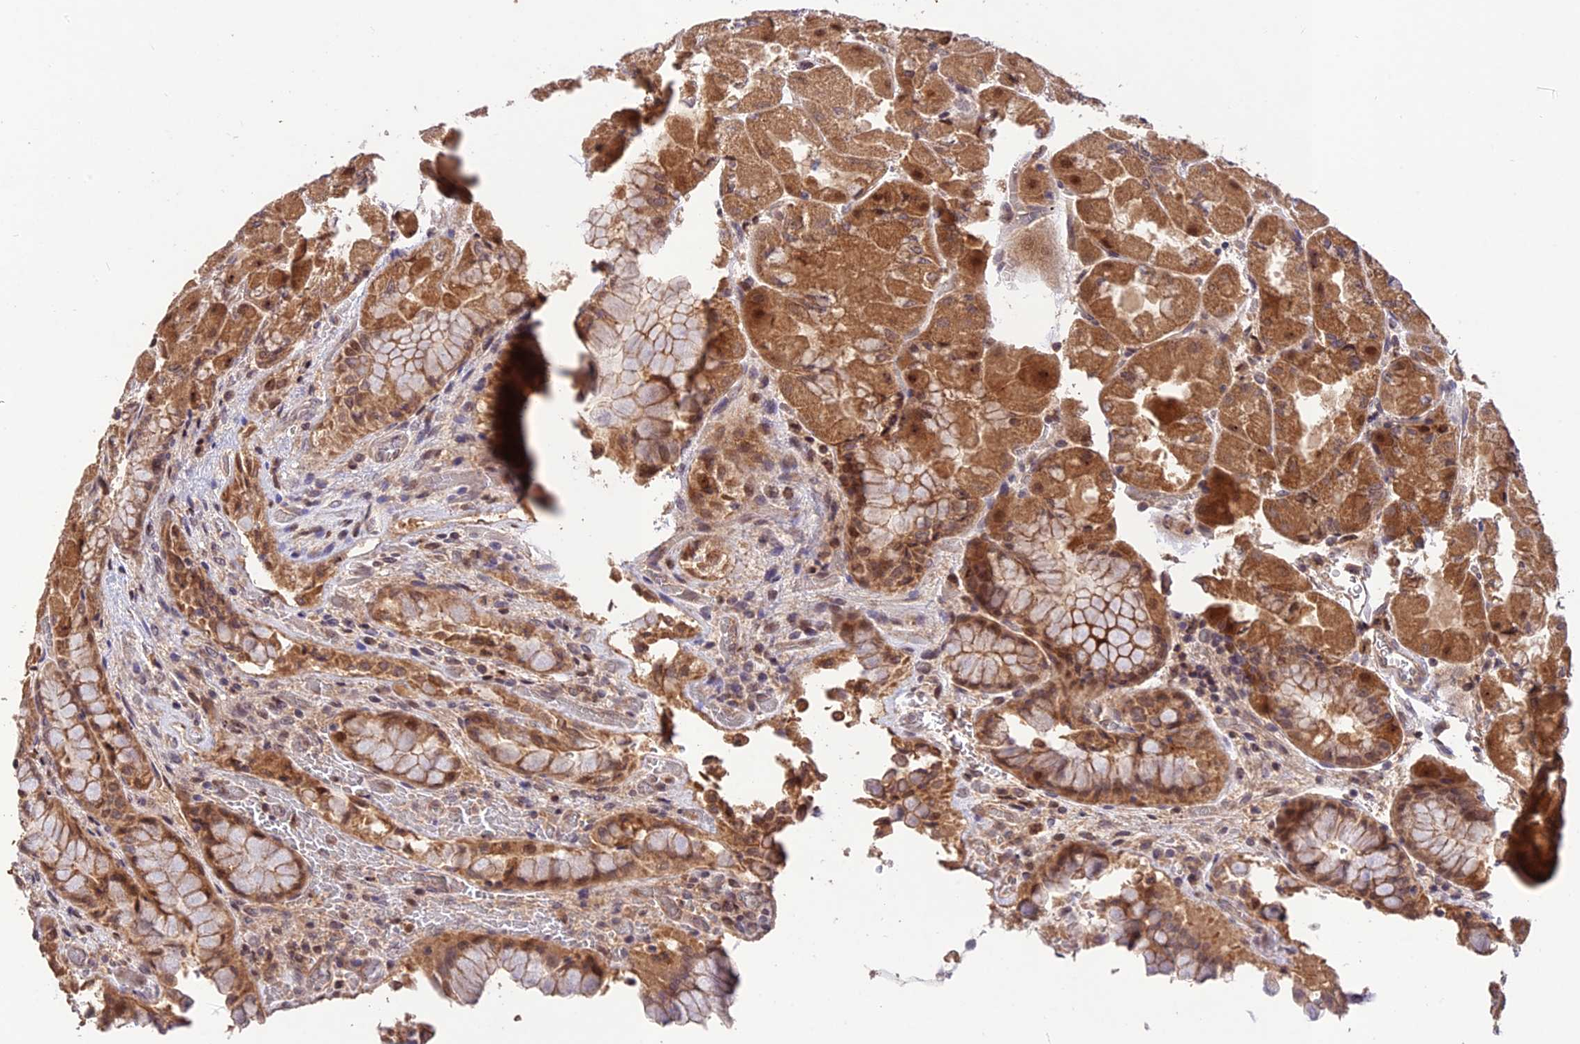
{"staining": {"intensity": "moderate", "quantity": ">75%", "location": "cytoplasmic/membranous,nuclear"}, "tissue": "stomach", "cell_type": "Glandular cells", "image_type": "normal", "snomed": [{"axis": "morphology", "description": "Normal tissue, NOS"}, {"axis": "topography", "description": "Stomach"}], "caption": "DAB immunohistochemical staining of normal human stomach exhibits moderate cytoplasmic/membranous,nuclear protein positivity in approximately >75% of glandular cells. The staining is performed using DAB (3,3'-diaminobenzidine) brown chromogen to label protein expression. The nuclei are counter-stained blue using hematoxylin.", "gene": "REV1", "patient": {"sex": "female", "age": 61}}